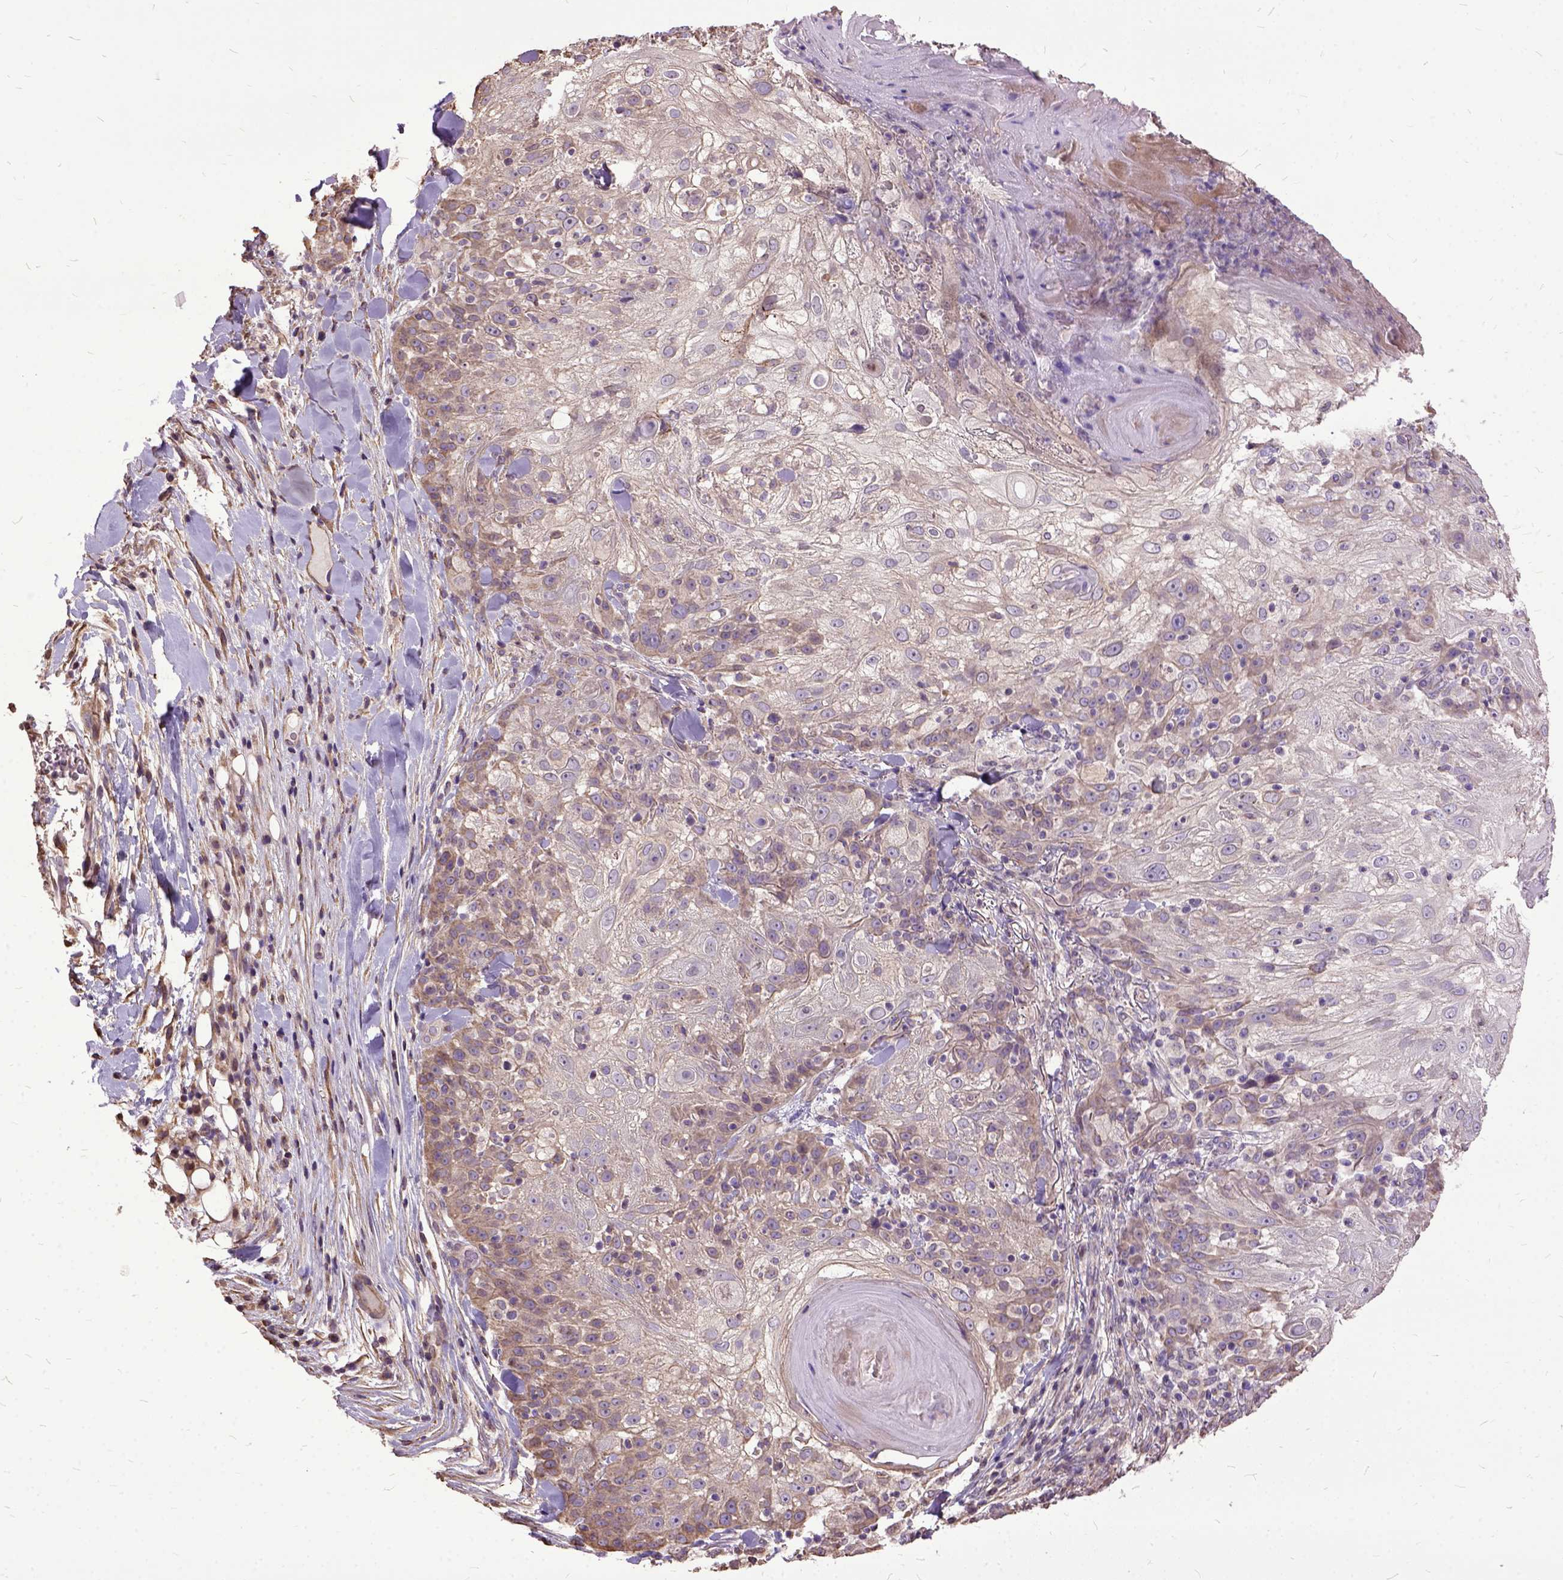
{"staining": {"intensity": "weak", "quantity": "25%-75%", "location": "cytoplasmic/membranous"}, "tissue": "skin cancer", "cell_type": "Tumor cells", "image_type": "cancer", "snomed": [{"axis": "morphology", "description": "Normal tissue, NOS"}, {"axis": "morphology", "description": "Squamous cell carcinoma, NOS"}, {"axis": "topography", "description": "Skin"}], "caption": "Immunohistochemical staining of human skin cancer (squamous cell carcinoma) shows weak cytoplasmic/membranous protein positivity in approximately 25%-75% of tumor cells. The staining was performed using DAB, with brown indicating positive protein expression. Nuclei are stained blue with hematoxylin.", "gene": "AREG", "patient": {"sex": "female", "age": 83}}